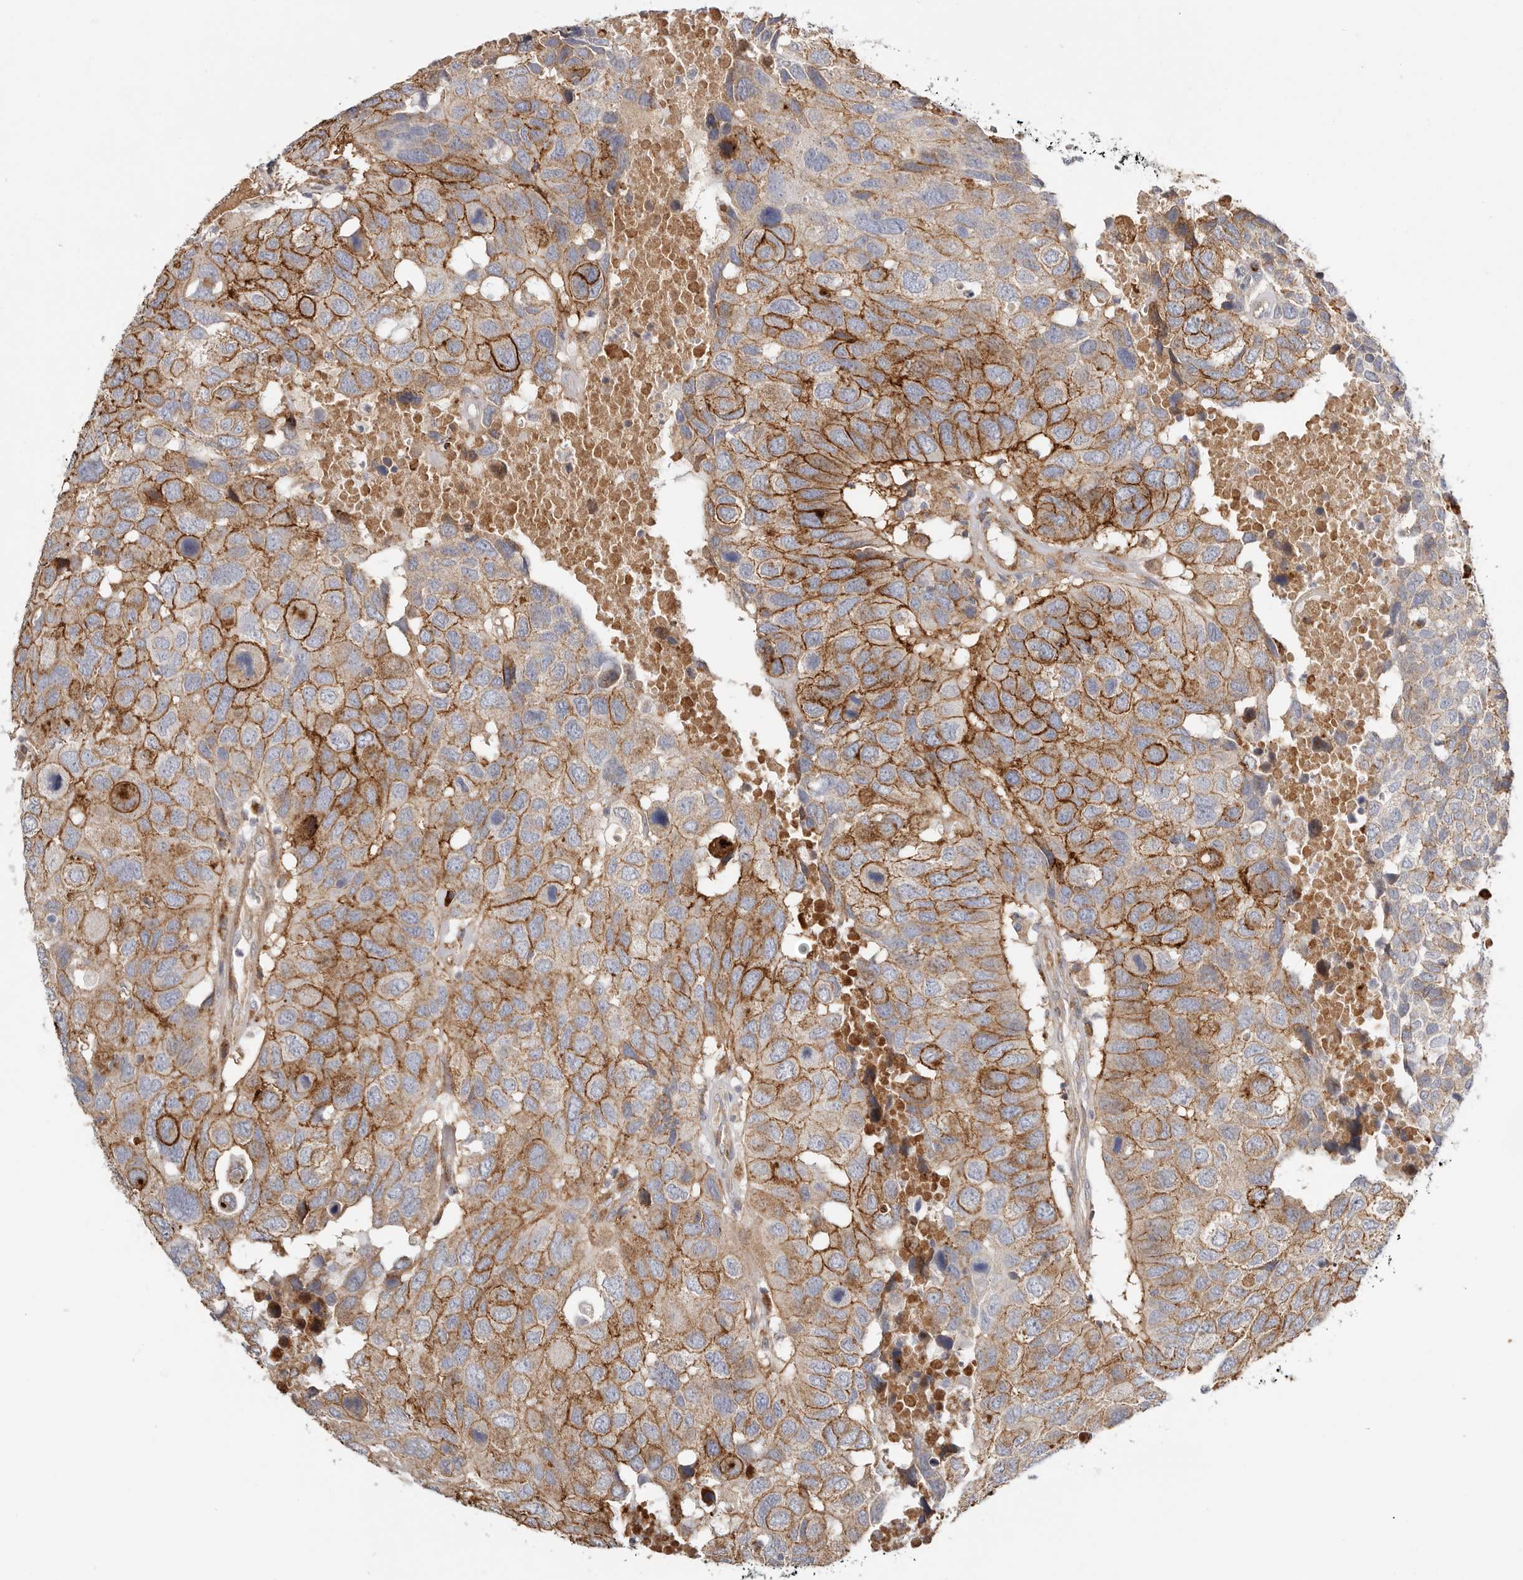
{"staining": {"intensity": "strong", "quantity": ">75%", "location": "cytoplasmic/membranous"}, "tissue": "head and neck cancer", "cell_type": "Tumor cells", "image_type": "cancer", "snomed": [{"axis": "morphology", "description": "Squamous cell carcinoma, NOS"}, {"axis": "topography", "description": "Head-Neck"}], "caption": "There is high levels of strong cytoplasmic/membranous expression in tumor cells of head and neck squamous cell carcinoma, as demonstrated by immunohistochemical staining (brown color).", "gene": "IL32", "patient": {"sex": "male", "age": 66}}